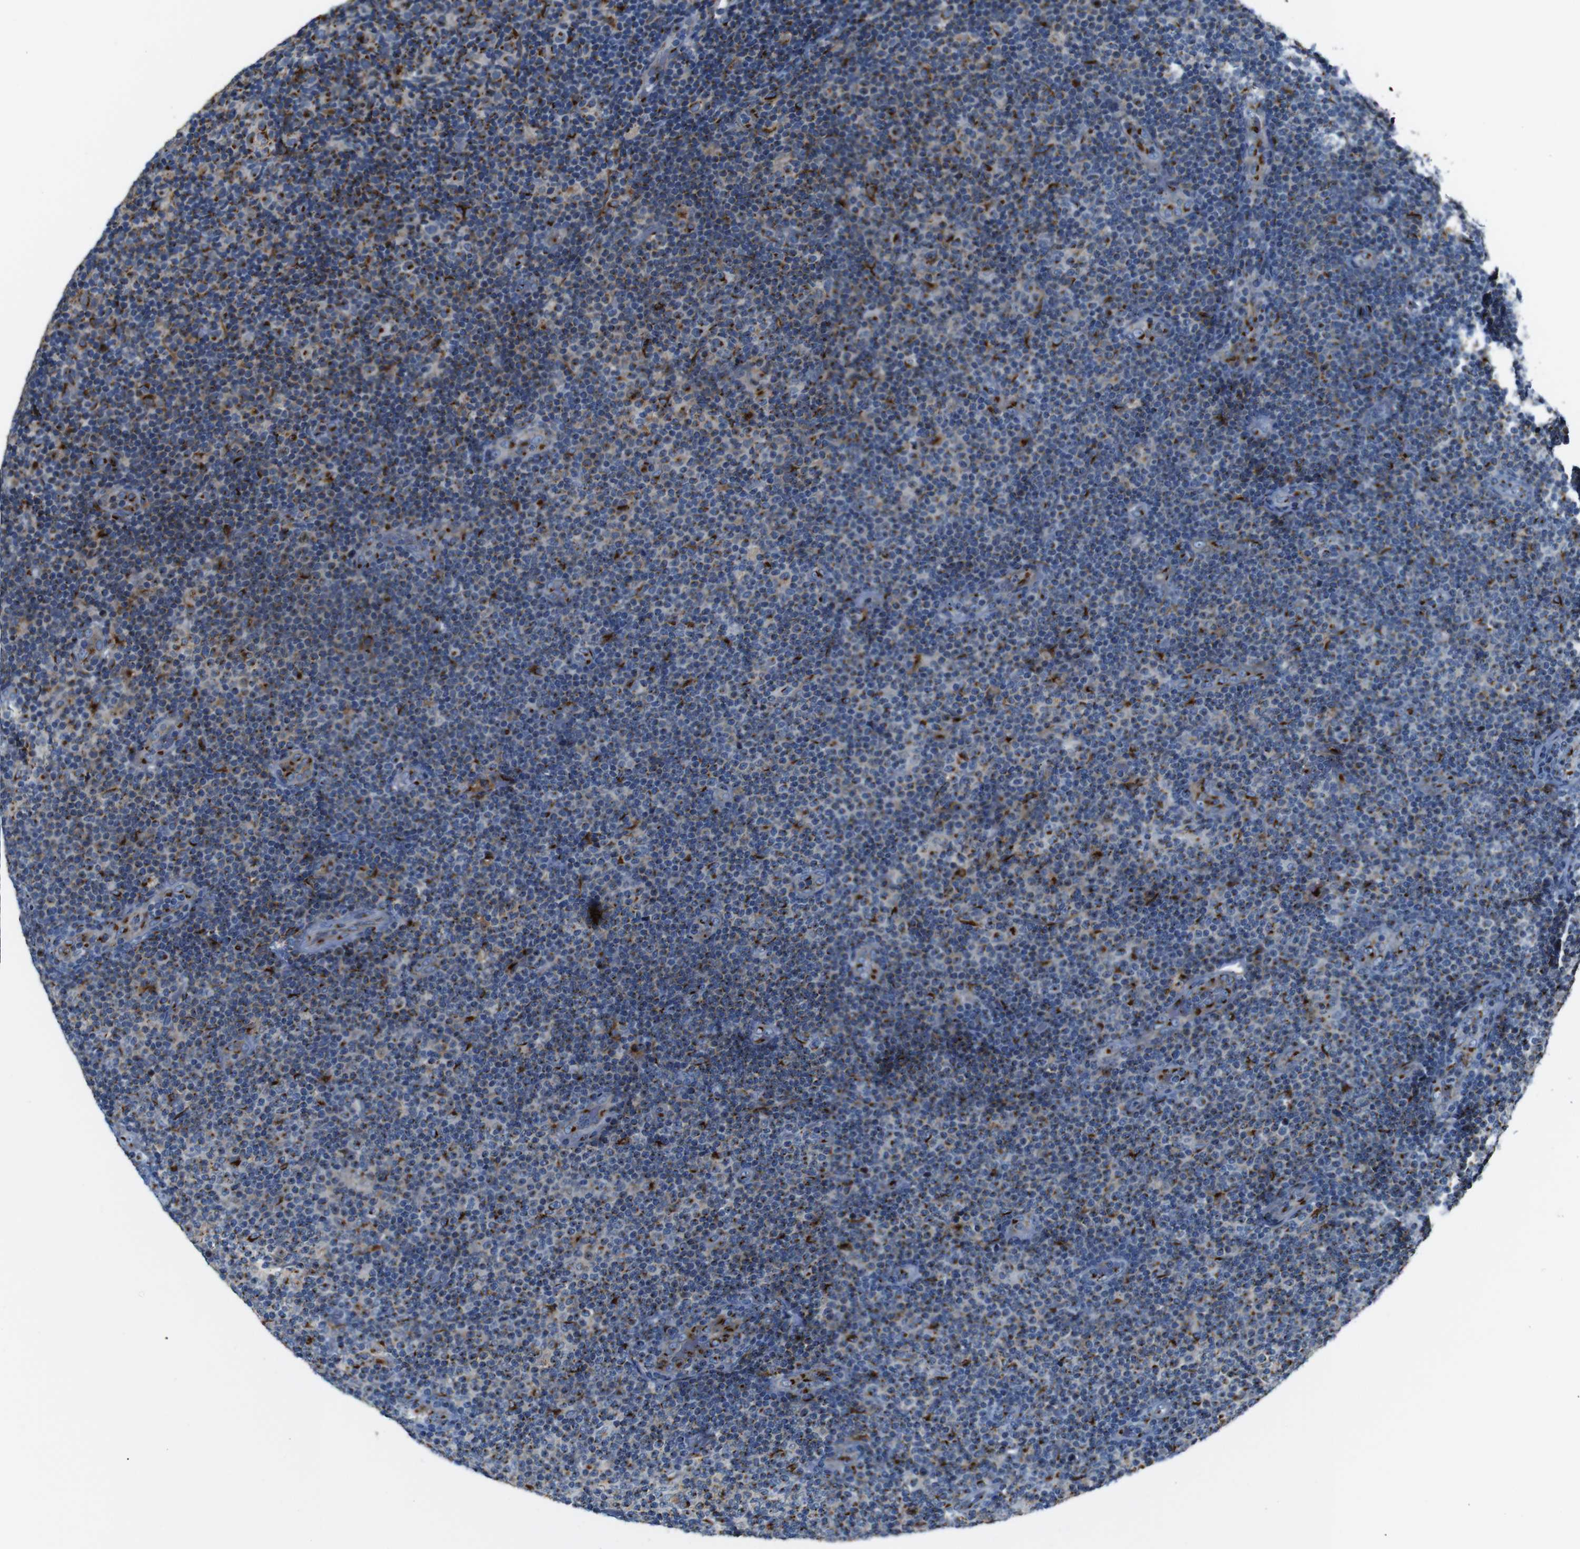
{"staining": {"intensity": "moderate", "quantity": "<25%", "location": "cytoplasmic/membranous"}, "tissue": "lymphoma", "cell_type": "Tumor cells", "image_type": "cancer", "snomed": [{"axis": "morphology", "description": "Malignant lymphoma, non-Hodgkin's type, Low grade"}, {"axis": "topography", "description": "Lymph node"}], "caption": "Brown immunohistochemical staining in human malignant lymphoma, non-Hodgkin's type (low-grade) reveals moderate cytoplasmic/membranous positivity in approximately <25% of tumor cells.", "gene": "TGOLN2", "patient": {"sex": "male", "age": 83}}